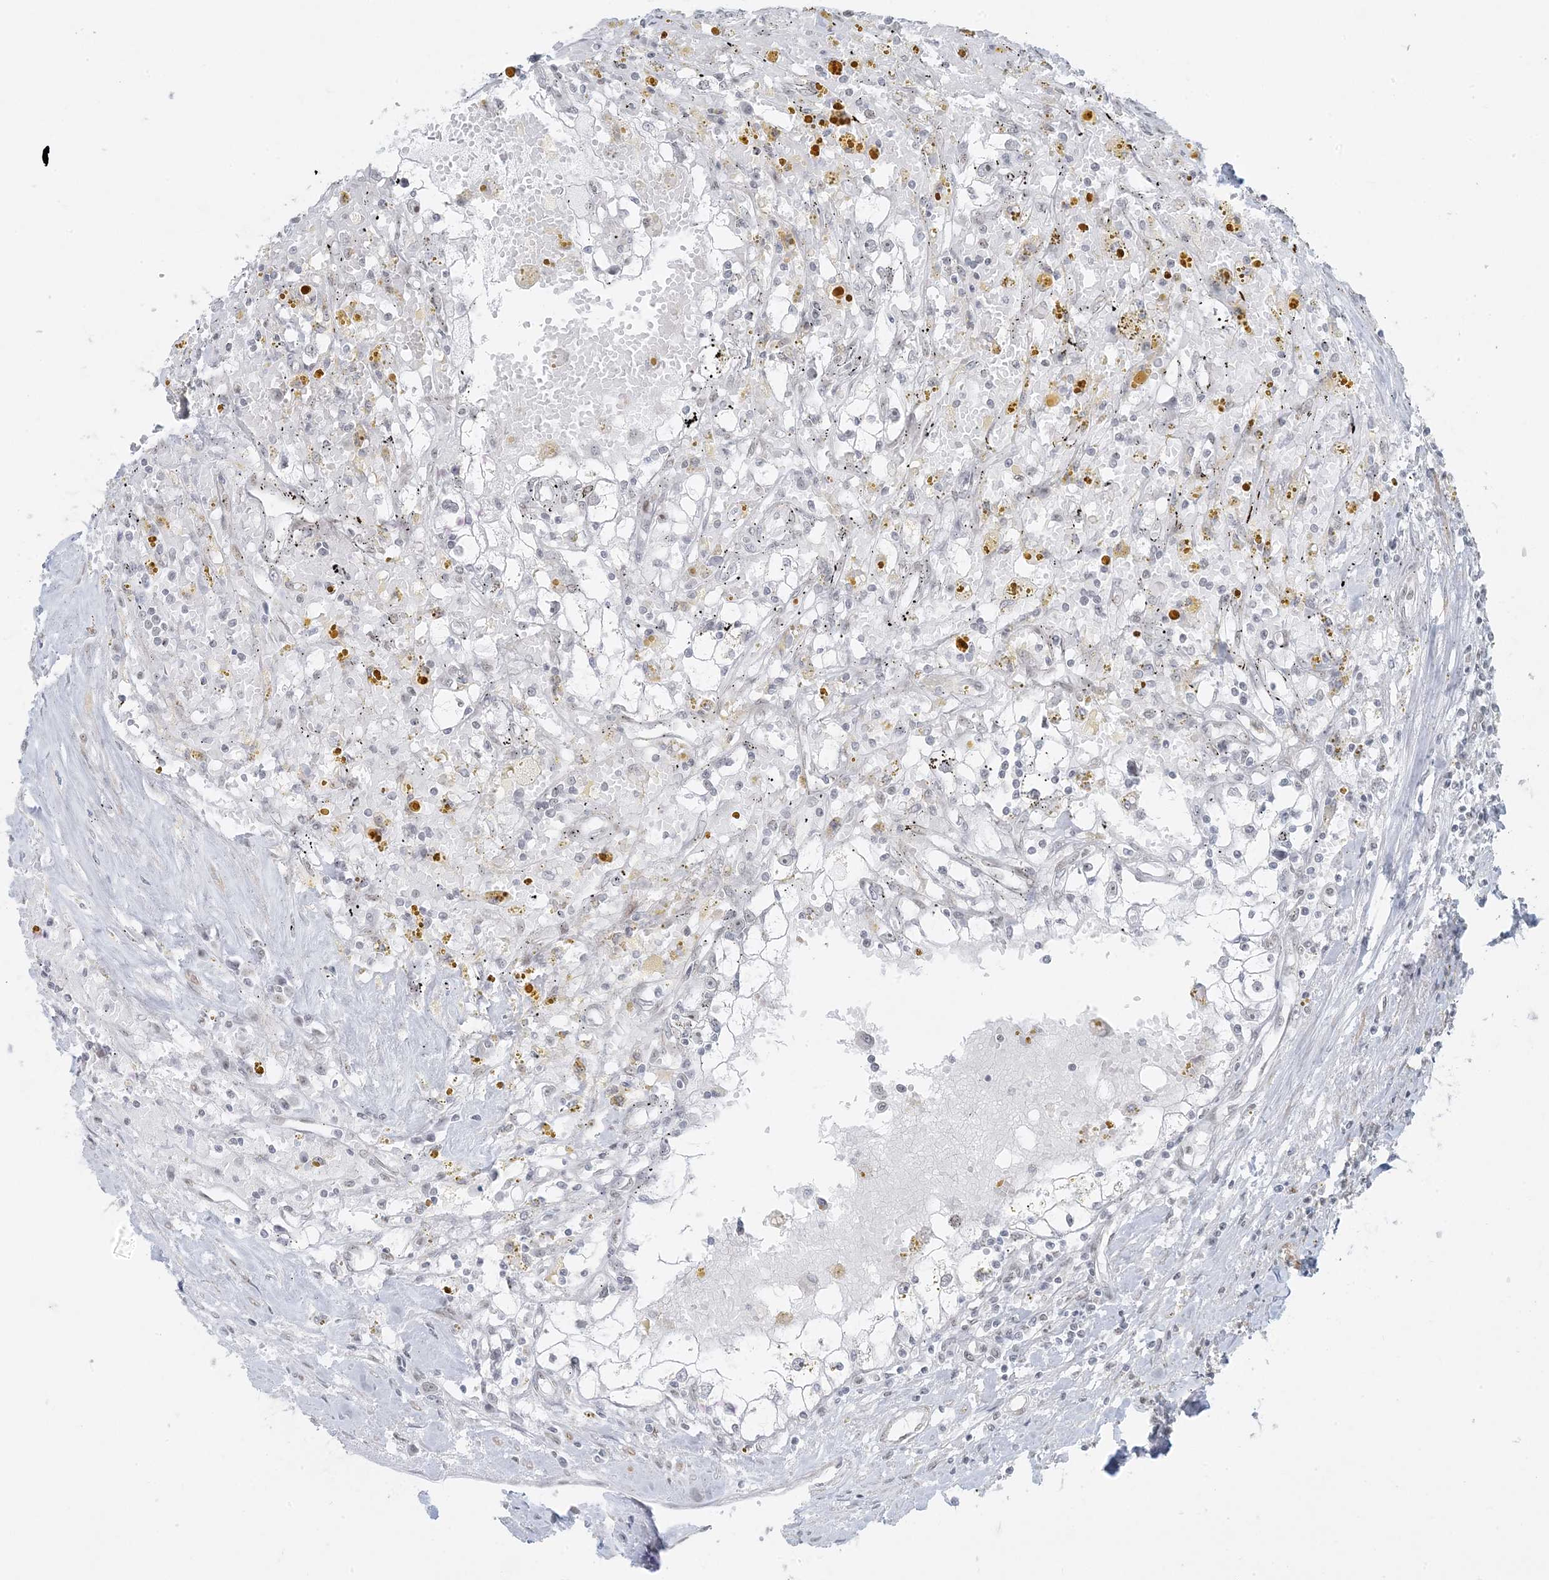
{"staining": {"intensity": "negative", "quantity": "none", "location": "none"}, "tissue": "renal cancer", "cell_type": "Tumor cells", "image_type": "cancer", "snomed": [{"axis": "morphology", "description": "Adenocarcinoma, NOS"}, {"axis": "topography", "description": "Kidney"}], "caption": "Tumor cells show no significant staining in renal adenocarcinoma. (IHC, brightfield microscopy, high magnification).", "gene": "ZNF787", "patient": {"sex": "male", "age": 56}}